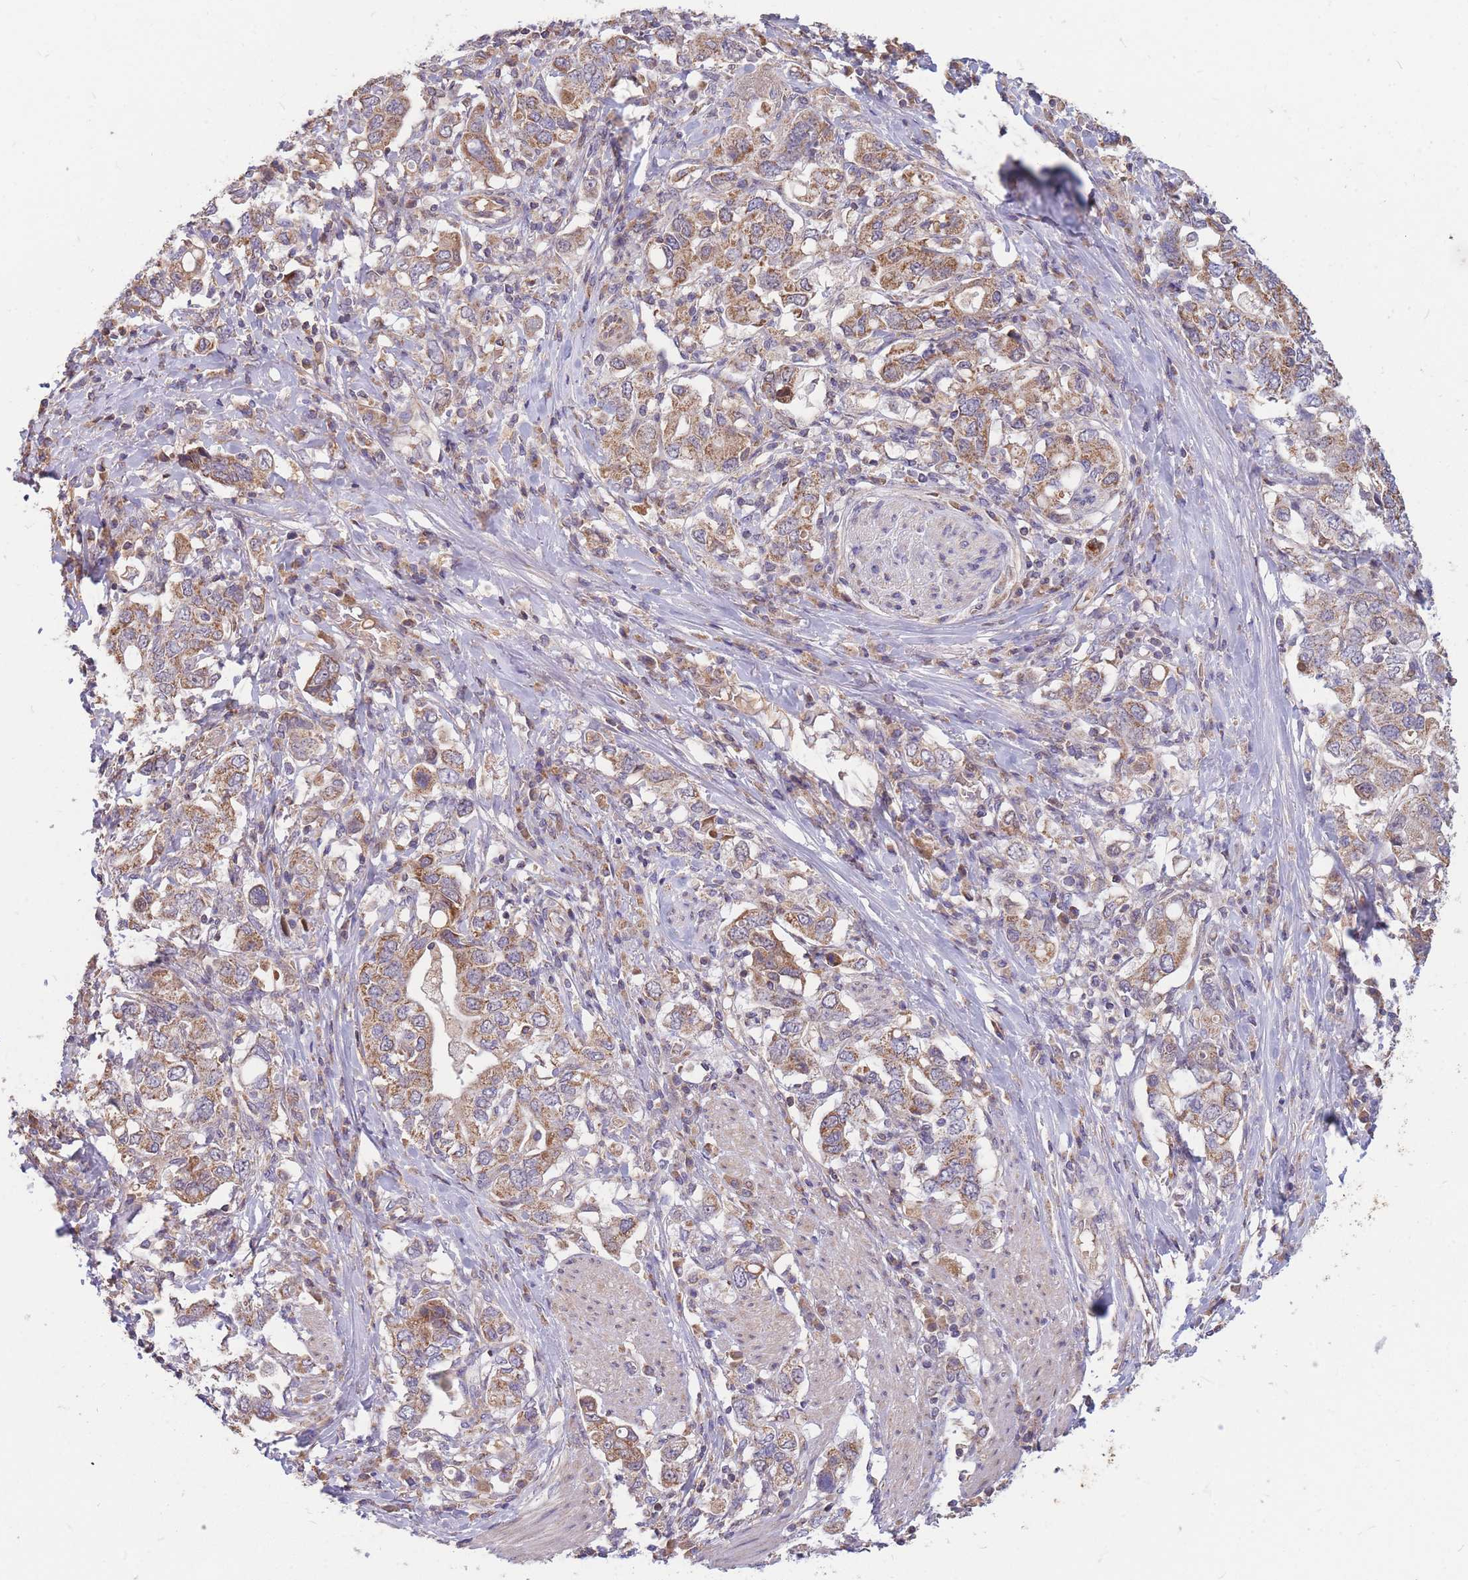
{"staining": {"intensity": "moderate", "quantity": ">75%", "location": "cytoplasmic/membranous"}, "tissue": "stomach cancer", "cell_type": "Tumor cells", "image_type": "cancer", "snomed": [{"axis": "morphology", "description": "Adenocarcinoma, NOS"}, {"axis": "topography", "description": "Stomach, upper"}, {"axis": "topography", "description": "Stomach"}], "caption": "Tumor cells show moderate cytoplasmic/membranous positivity in approximately >75% of cells in stomach adenocarcinoma. Nuclei are stained in blue.", "gene": "PTPMT1", "patient": {"sex": "male", "age": 62}}